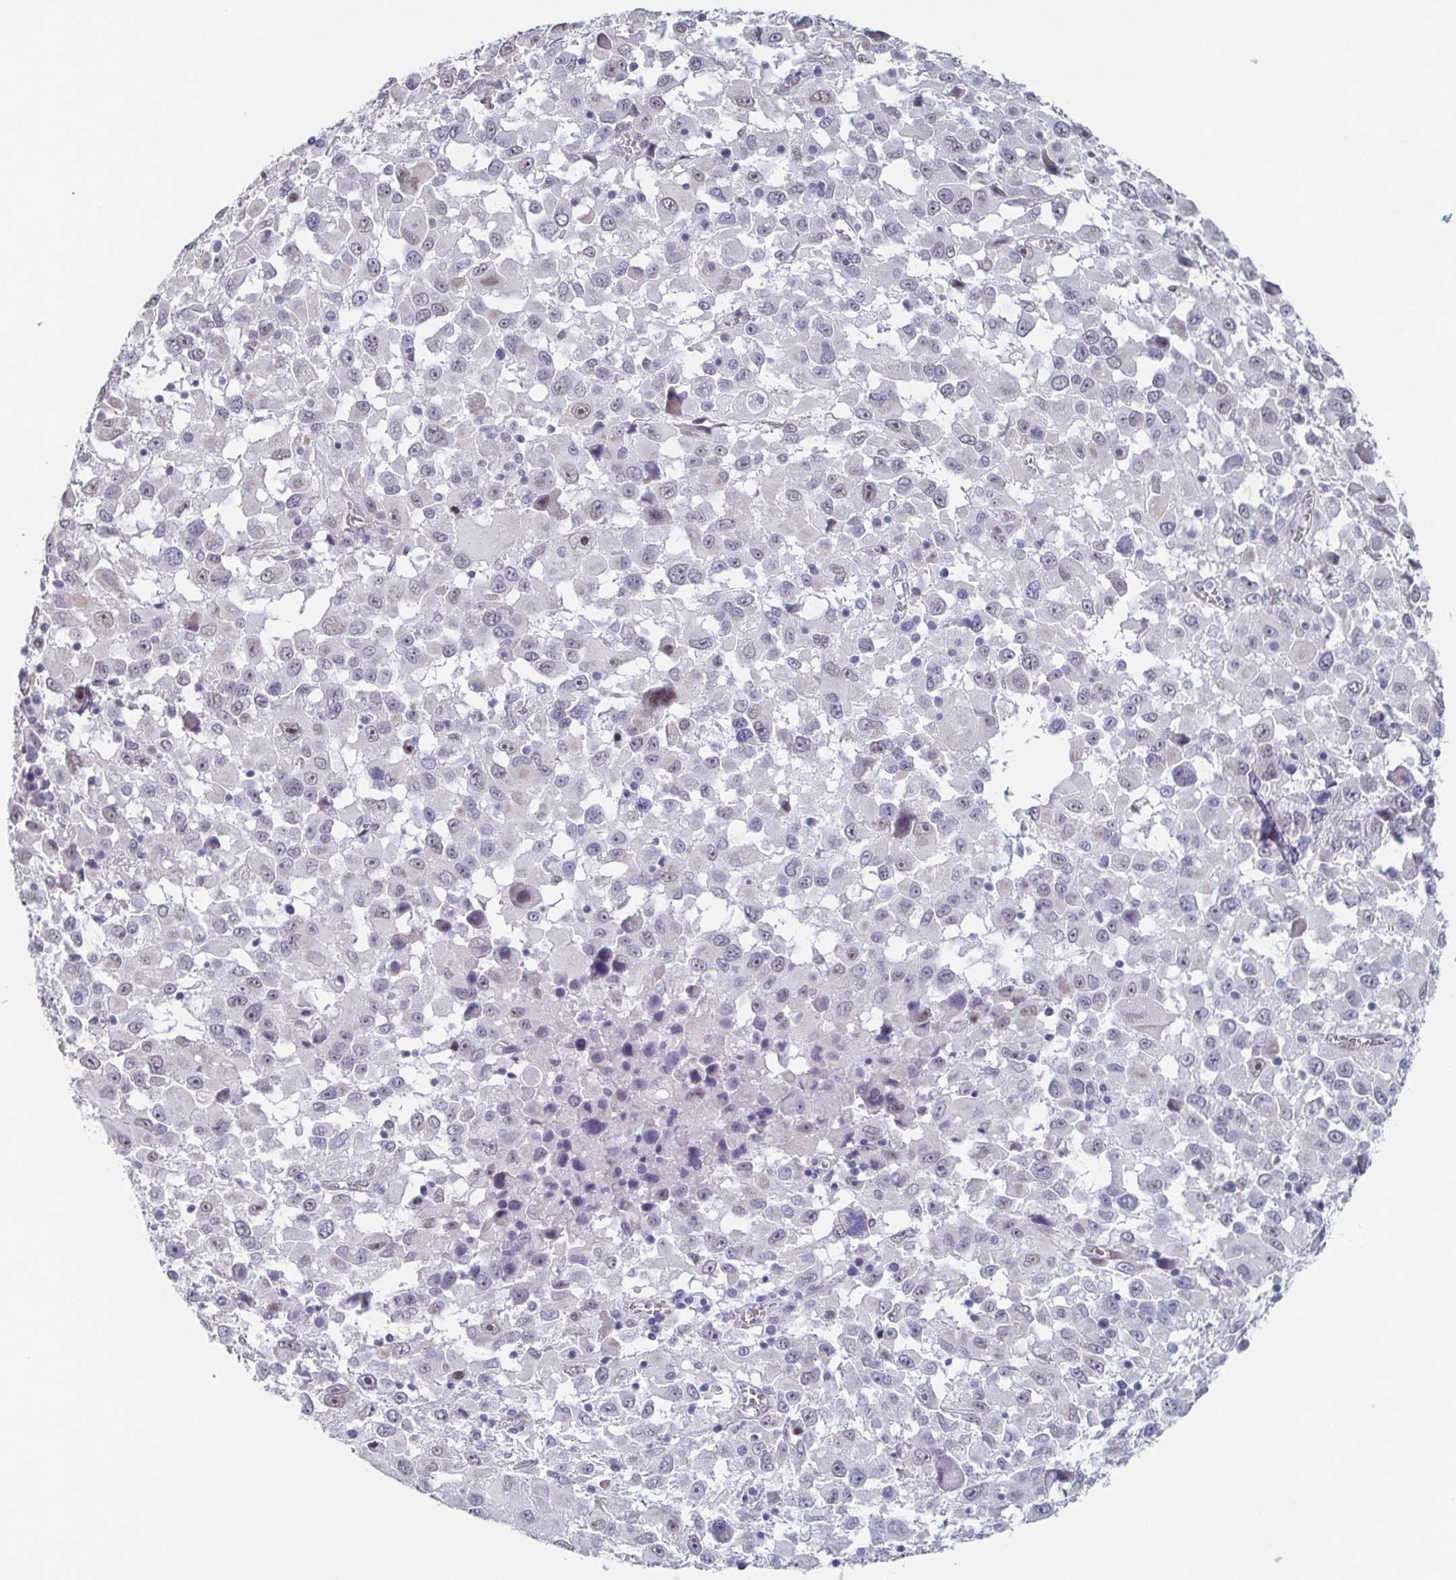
{"staining": {"intensity": "negative", "quantity": "none", "location": "none"}, "tissue": "melanoma", "cell_type": "Tumor cells", "image_type": "cancer", "snomed": [{"axis": "morphology", "description": "Malignant melanoma, Metastatic site"}, {"axis": "topography", "description": "Soft tissue"}], "caption": "The immunohistochemistry (IHC) photomicrograph has no significant staining in tumor cells of melanoma tissue.", "gene": "TMEM92", "patient": {"sex": "male", "age": 50}}